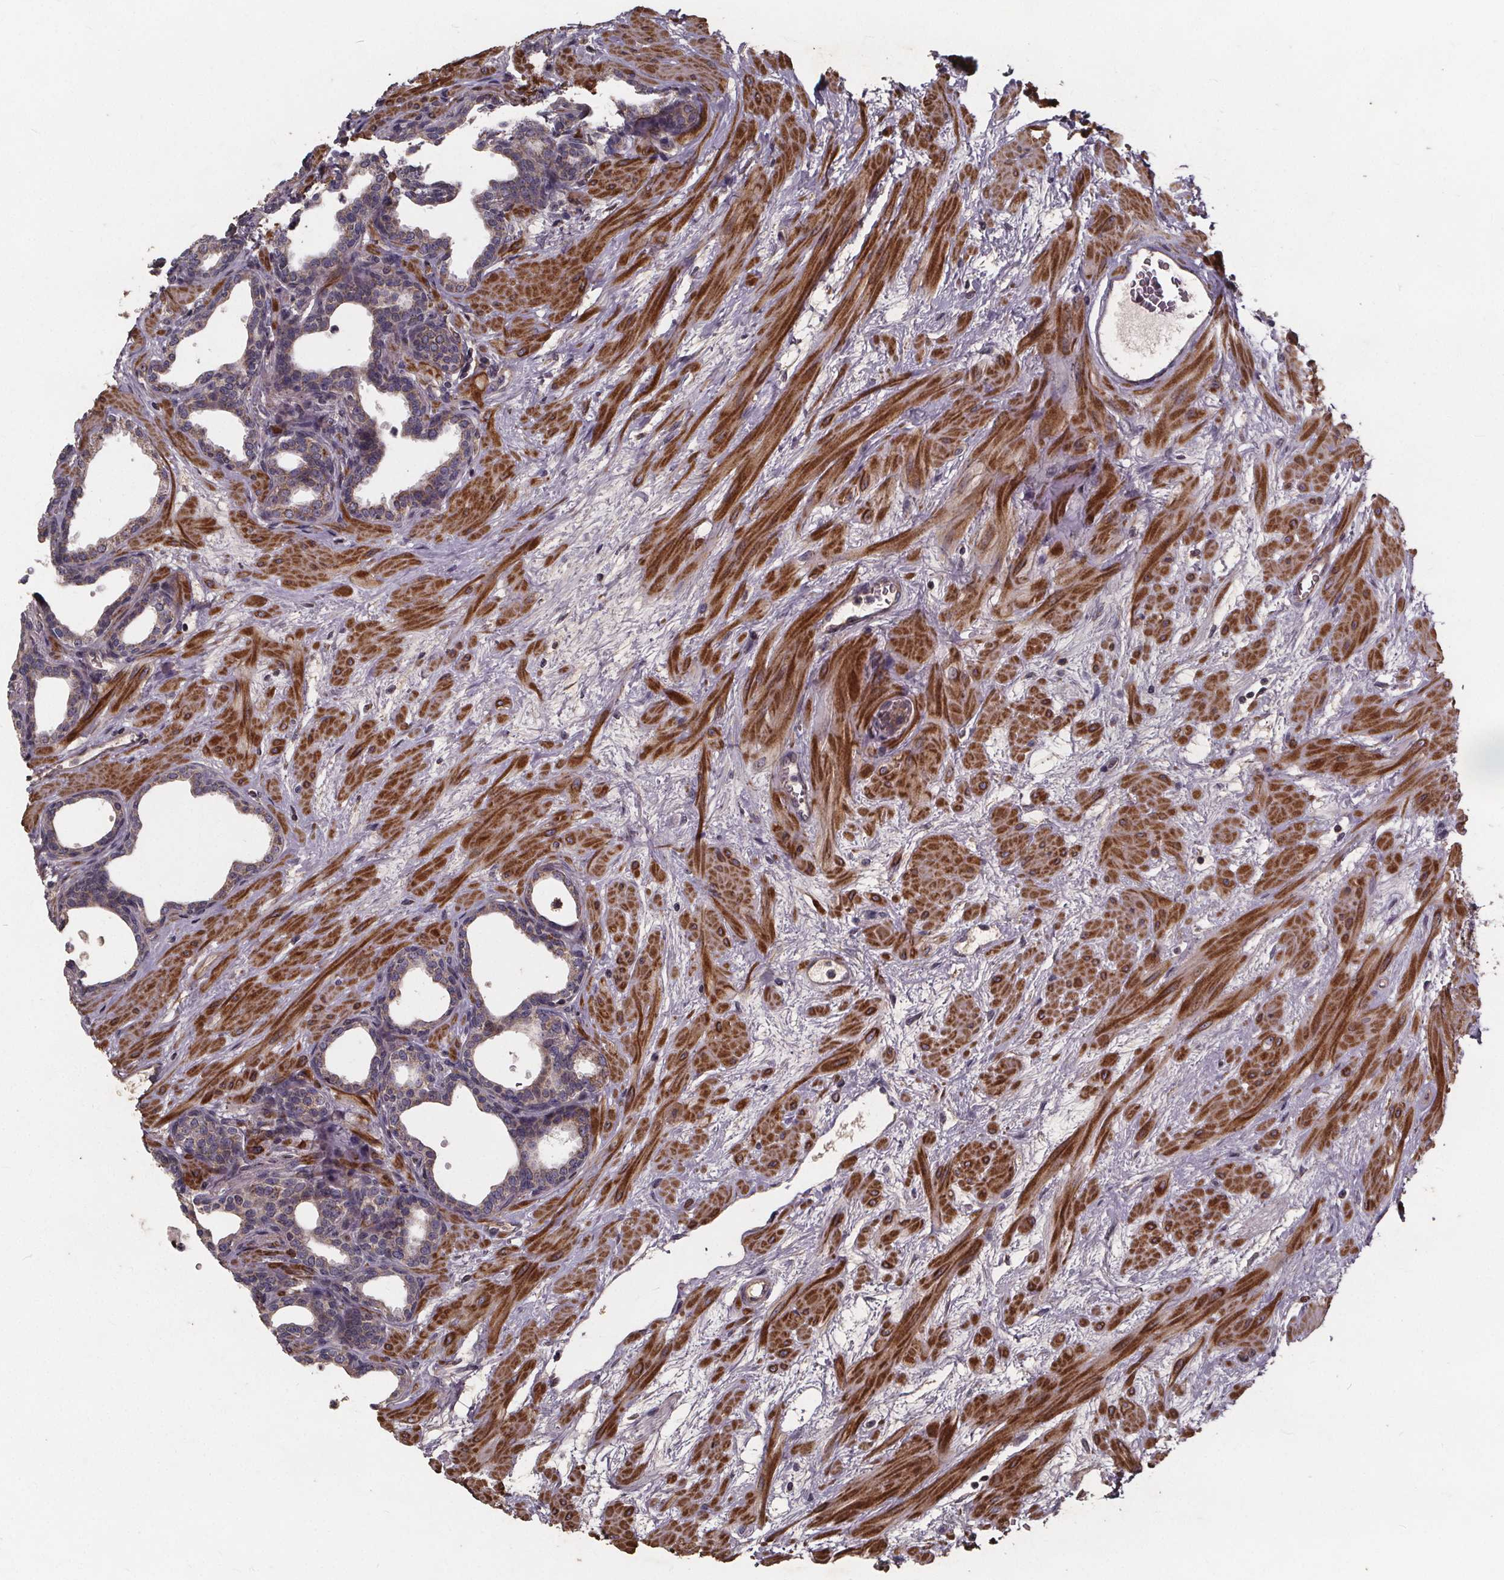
{"staining": {"intensity": "weak", "quantity": "<25%", "location": "cytoplasmic/membranous"}, "tissue": "prostate", "cell_type": "Glandular cells", "image_type": "normal", "snomed": [{"axis": "morphology", "description": "Normal tissue, NOS"}, {"axis": "topography", "description": "Prostate"}], "caption": "Immunohistochemistry image of benign human prostate stained for a protein (brown), which reveals no positivity in glandular cells.", "gene": "YME1L1", "patient": {"sex": "male", "age": 37}}